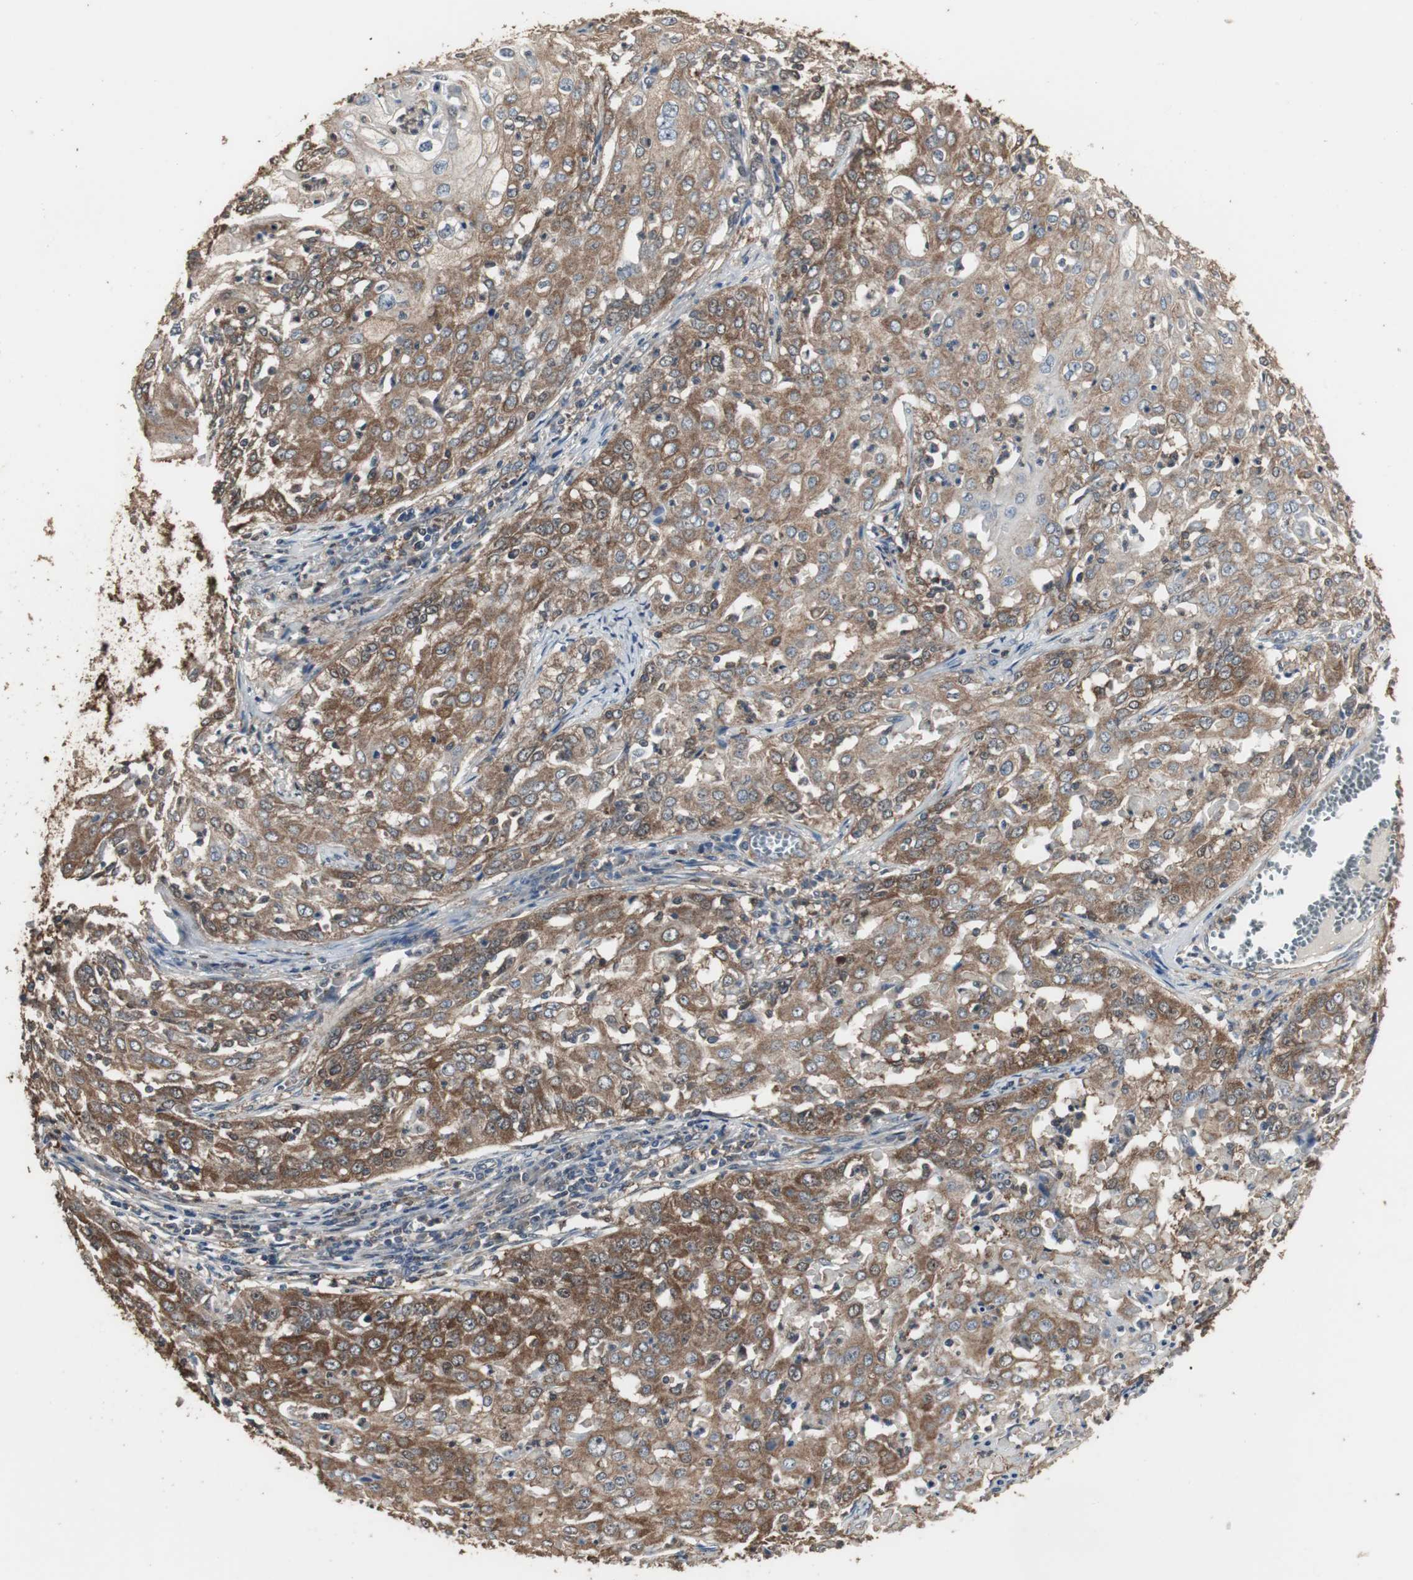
{"staining": {"intensity": "moderate", "quantity": ">75%", "location": "cytoplasmic/membranous"}, "tissue": "cervical cancer", "cell_type": "Tumor cells", "image_type": "cancer", "snomed": [{"axis": "morphology", "description": "Squamous cell carcinoma, NOS"}, {"axis": "topography", "description": "Cervix"}], "caption": "The image reveals staining of squamous cell carcinoma (cervical), revealing moderate cytoplasmic/membranous protein expression (brown color) within tumor cells.", "gene": "HPRT1", "patient": {"sex": "female", "age": 39}}